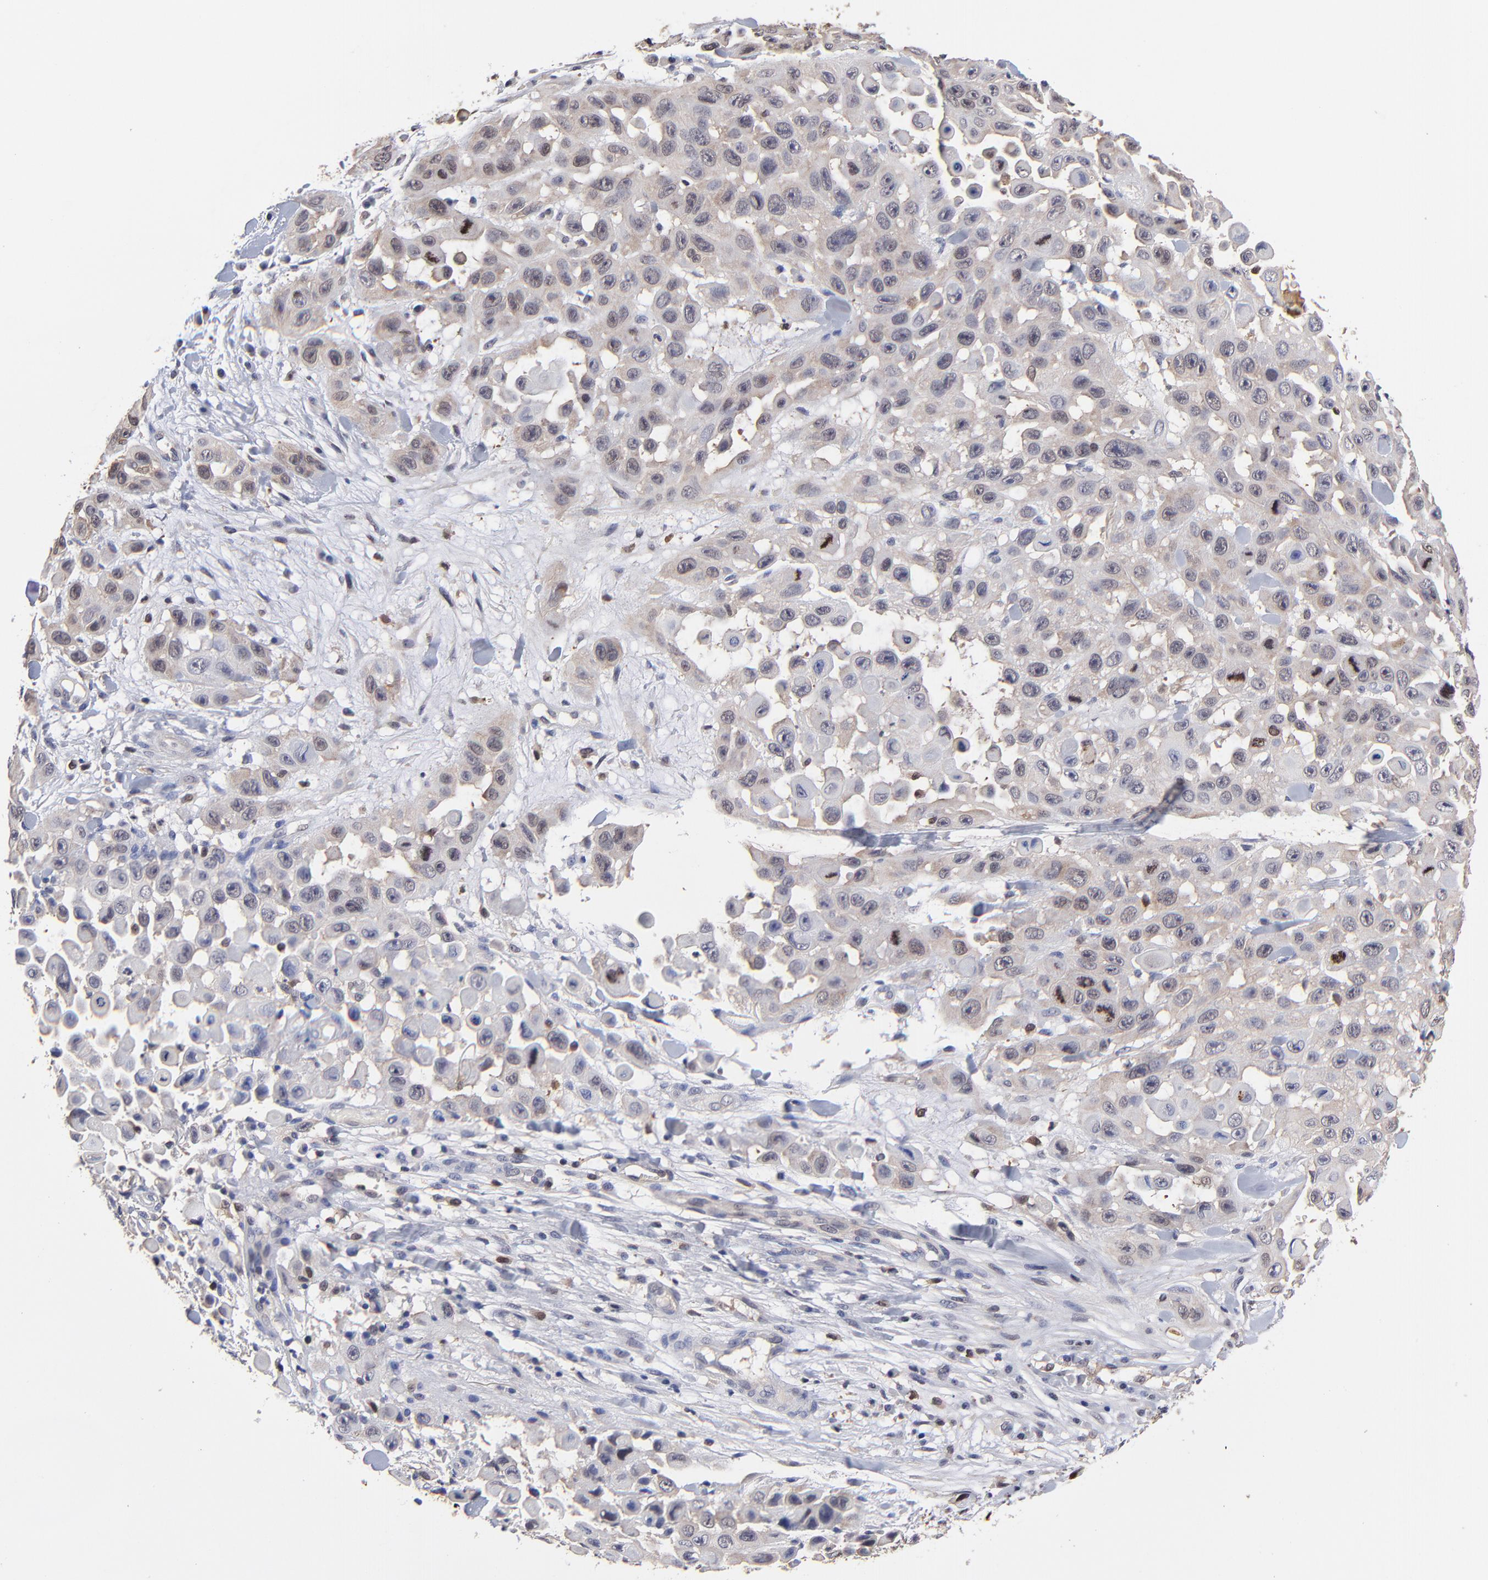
{"staining": {"intensity": "weak", "quantity": "25%-75%", "location": "cytoplasmic/membranous,nuclear"}, "tissue": "skin cancer", "cell_type": "Tumor cells", "image_type": "cancer", "snomed": [{"axis": "morphology", "description": "Squamous cell carcinoma, NOS"}, {"axis": "topography", "description": "Skin"}], "caption": "A high-resolution image shows immunohistochemistry (IHC) staining of skin cancer (squamous cell carcinoma), which exhibits weak cytoplasmic/membranous and nuclear staining in about 25%-75% of tumor cells.", "gene": "DCTPP1", "patient": {"sex": "male", "age": 81}}